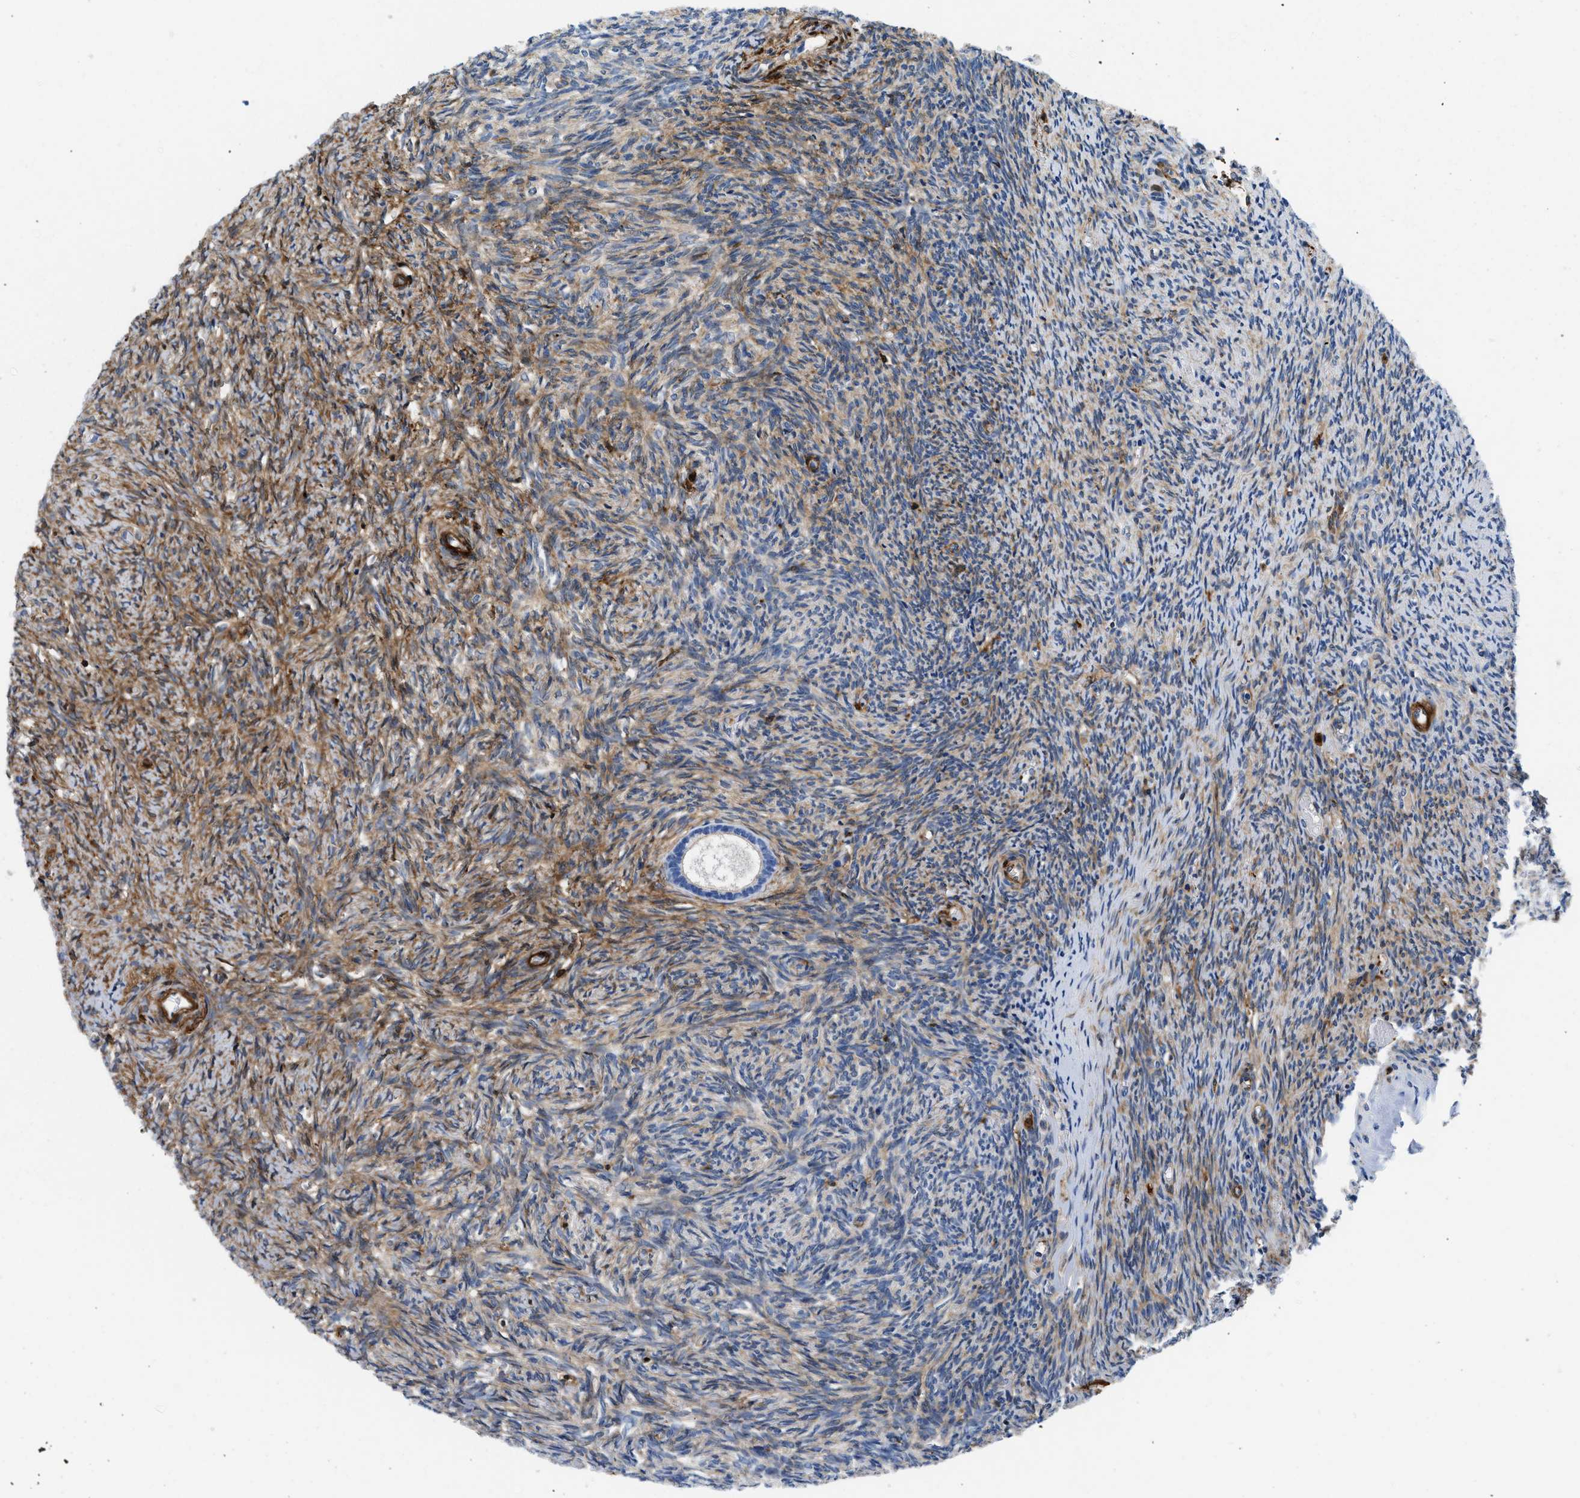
{"staining": {"intensity": "negative", "quantity": "none", "location": "none"}, "tissue": "ovary", "cell_type": "Follicle cells", "image_type": "normal", "snomed": [{"axis": "morphology", "description": "Normal tissue, NOS"}, {"axis": "topography", "description": "Ovary"}], "caption": "There is no significant staining in follicle cells of ovary. Nuclei are stained in blue.", "gene": "GSN", "patient": {"sex": "female", "age": 41}}